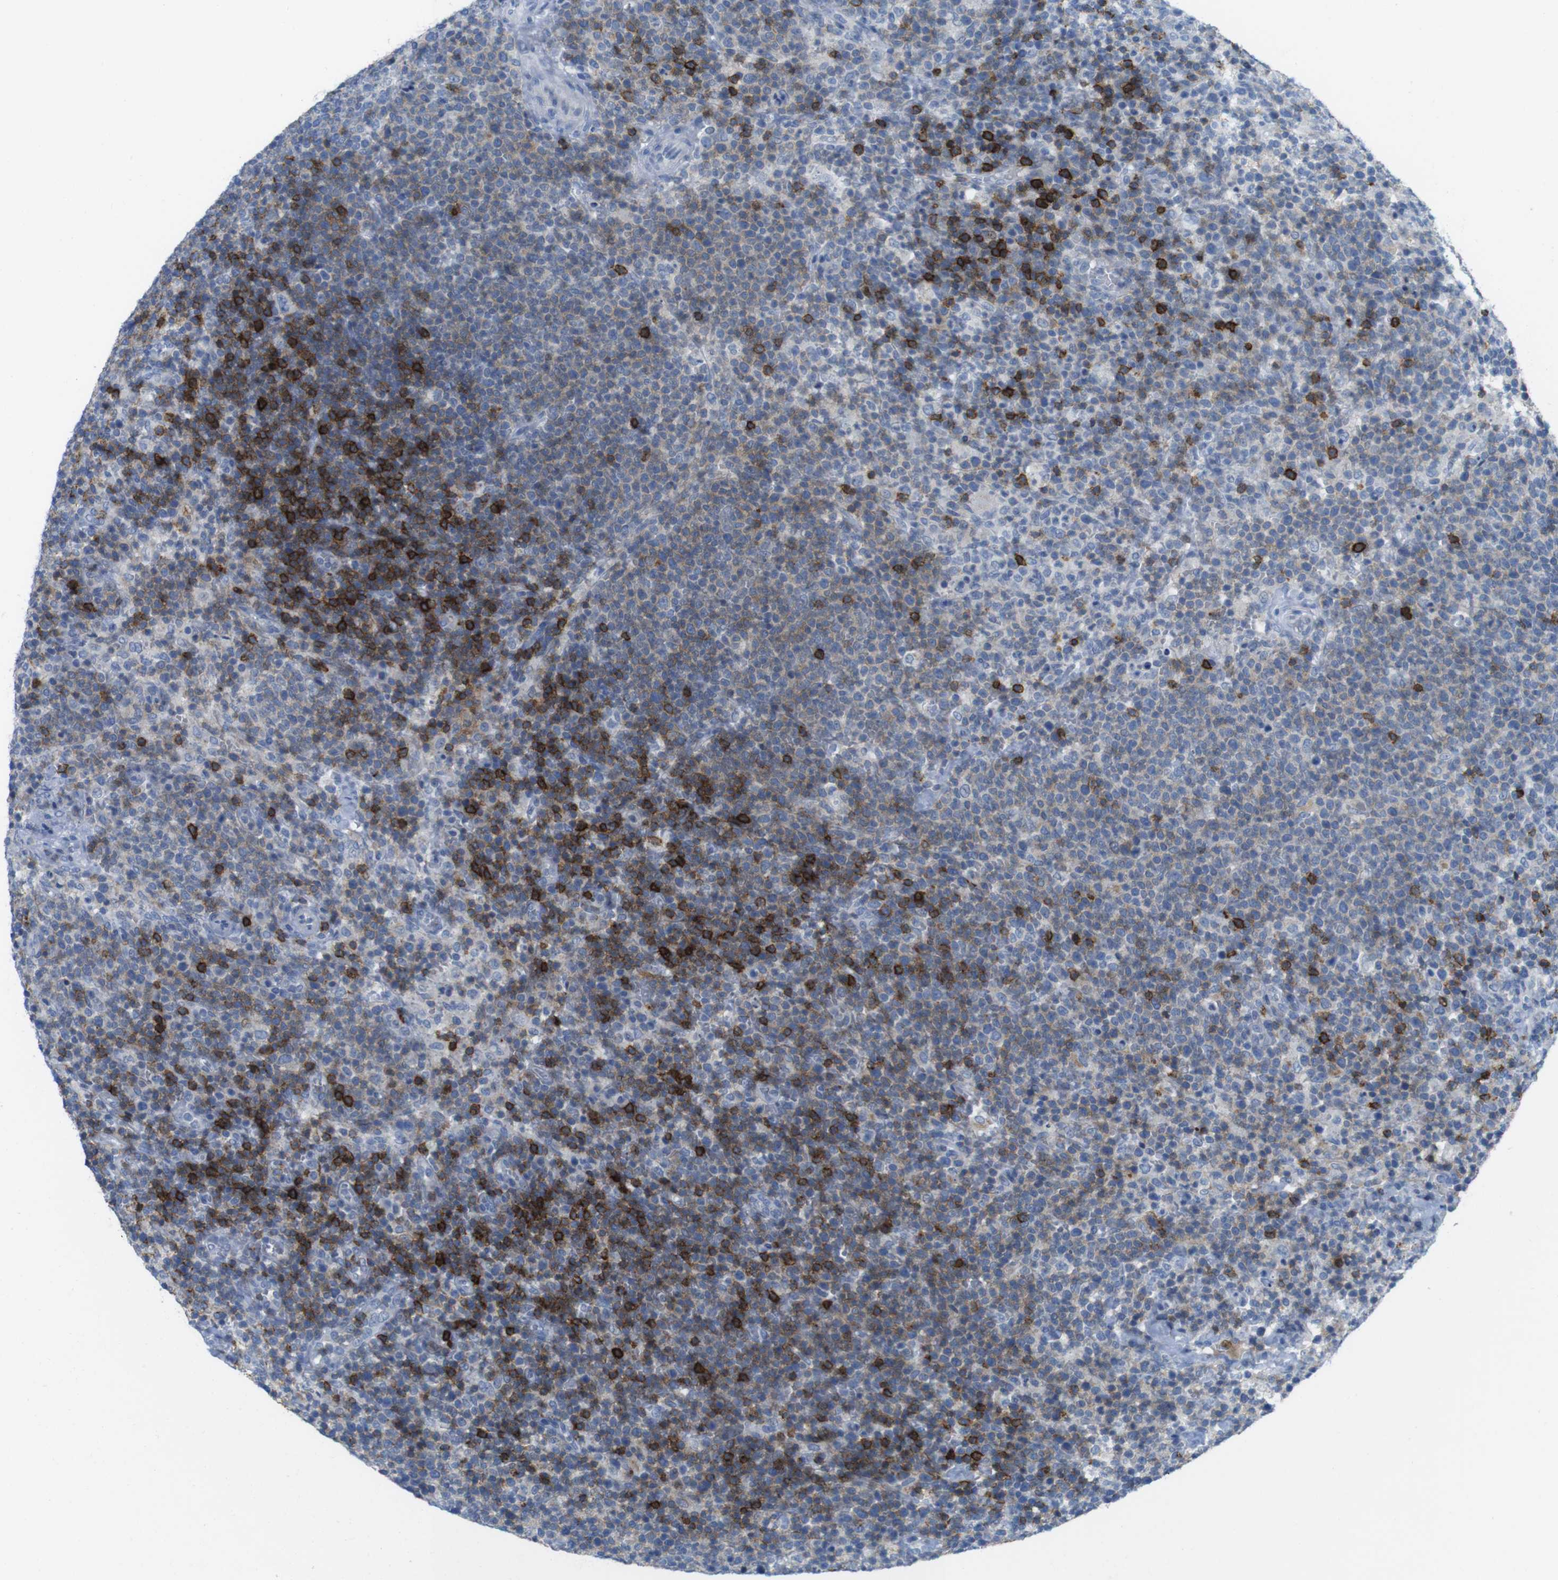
{"staining": {"intensity": "weak", "quantity": "25%-75%", "location": "cytoplasmic/membranous"}, "tissue": "lymphoma", "cell_type": "Tumor cells", "image_type": "cancer", "snomed": [{"axis": "morphology", "description": "Malignant lymphoma, non-Hodgkin's type, High grade"}, {"axis": "topography", "description": "Lymph node"}], "caption": "The immunohistochemical stain labels weak cytoplasmic/membranous staining in tumor cells of lymphoma tissue.", "gene": "CD5", "patient": {"sex": "male", "age": 61}}